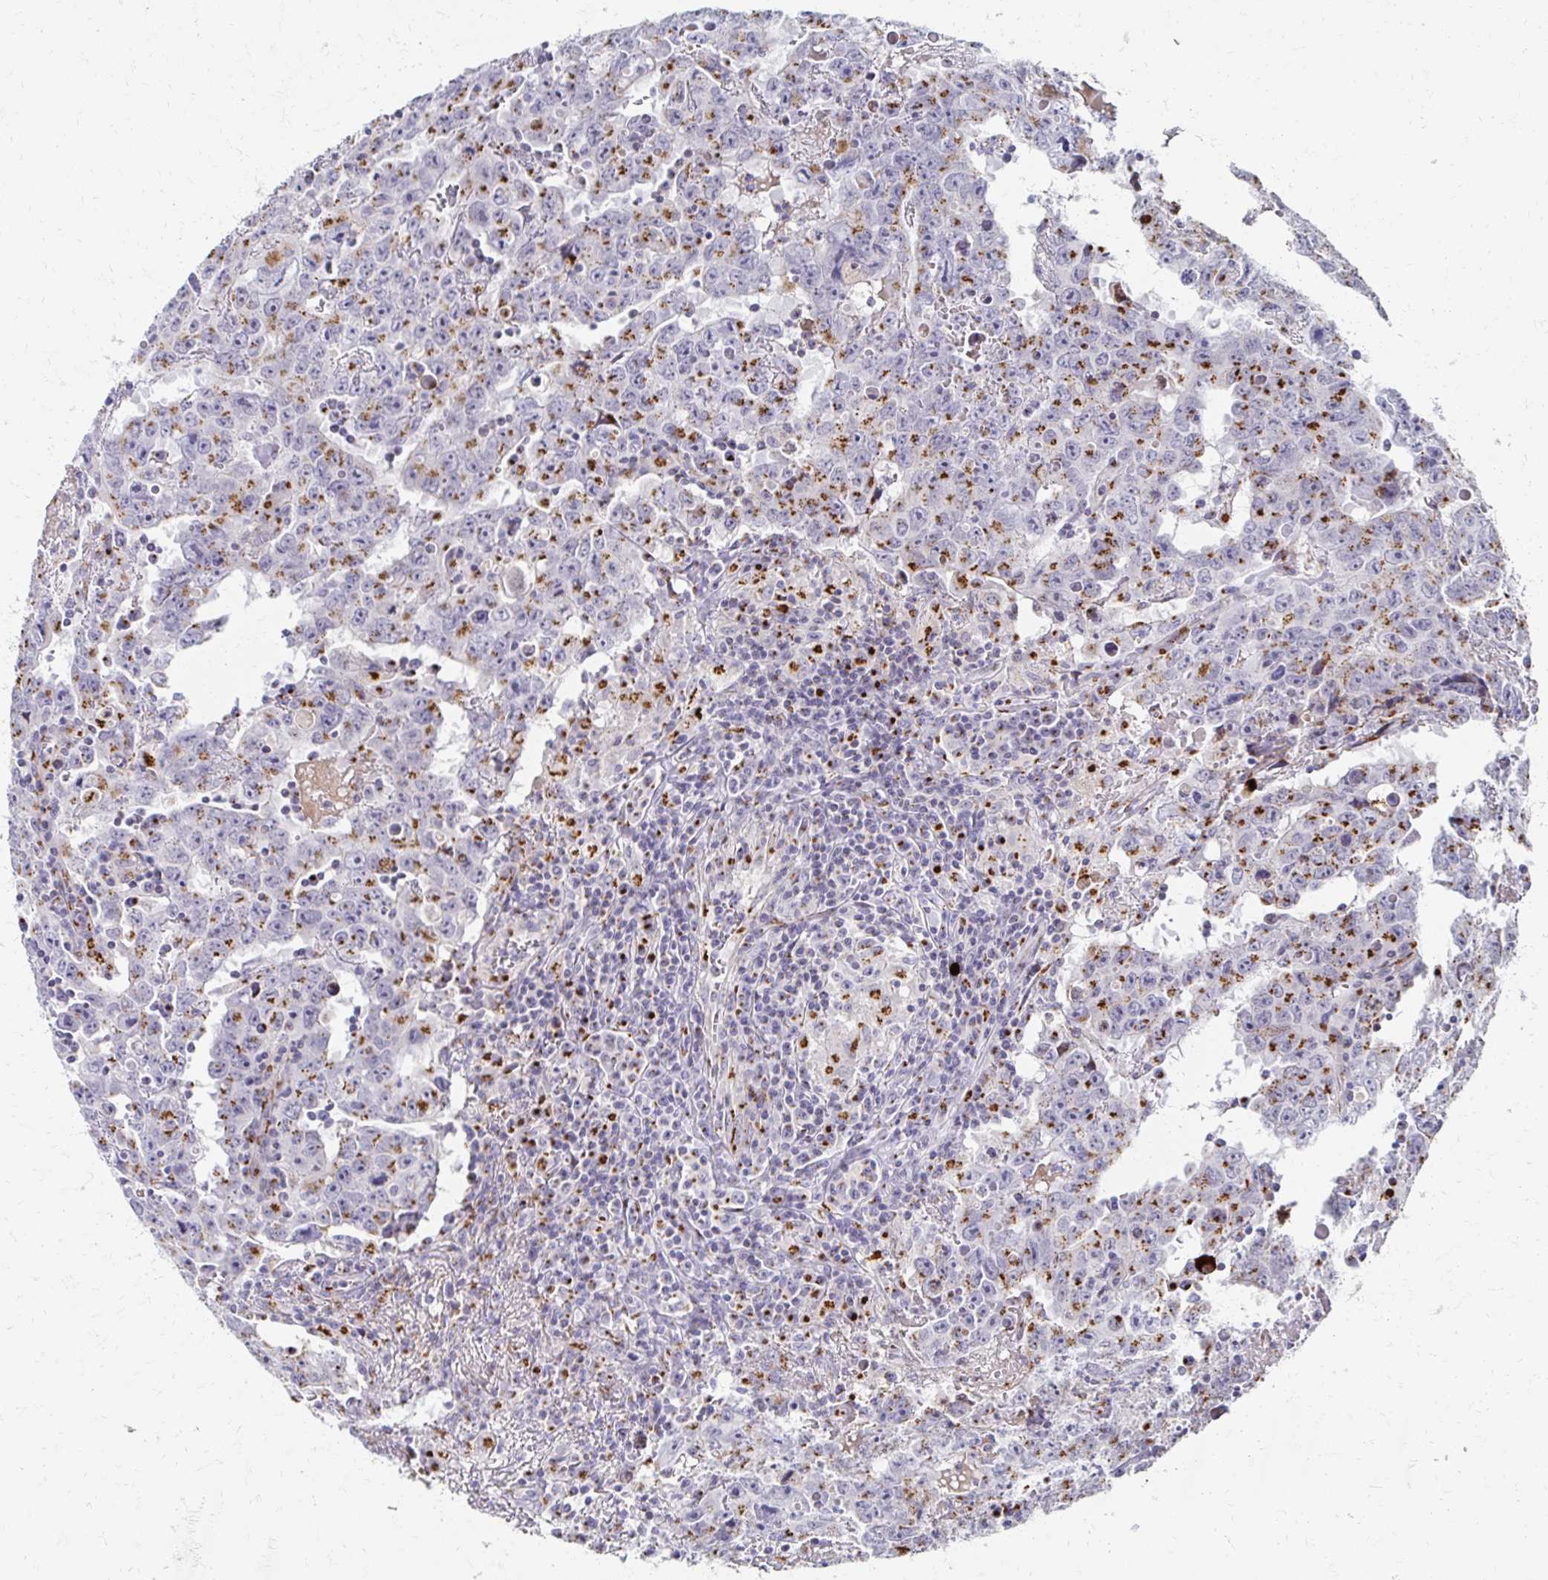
{"staining": {"intensity": "moderate", "quantity": "25%-75%", "location": "cytoplasmic/membranous"}, "tissue": "testis cancer", "cell_type": "Tumor cells", "image_type": "cancer", "snomed": [{"axis": "morphology", "description": "Carcinoma, Embryonal, NOS"}, {"axis": "topography", "description": "Testis"}], "caption": "An image showing moderate cytoplasmic/membranous positivity in about 25%-75% of tumor cells in embryonal carcinoma (testis), as visualized by brown immunohistochemical staining.", "gene": "TM9SF1", "patient": {"sex": "male", "age": 22}}